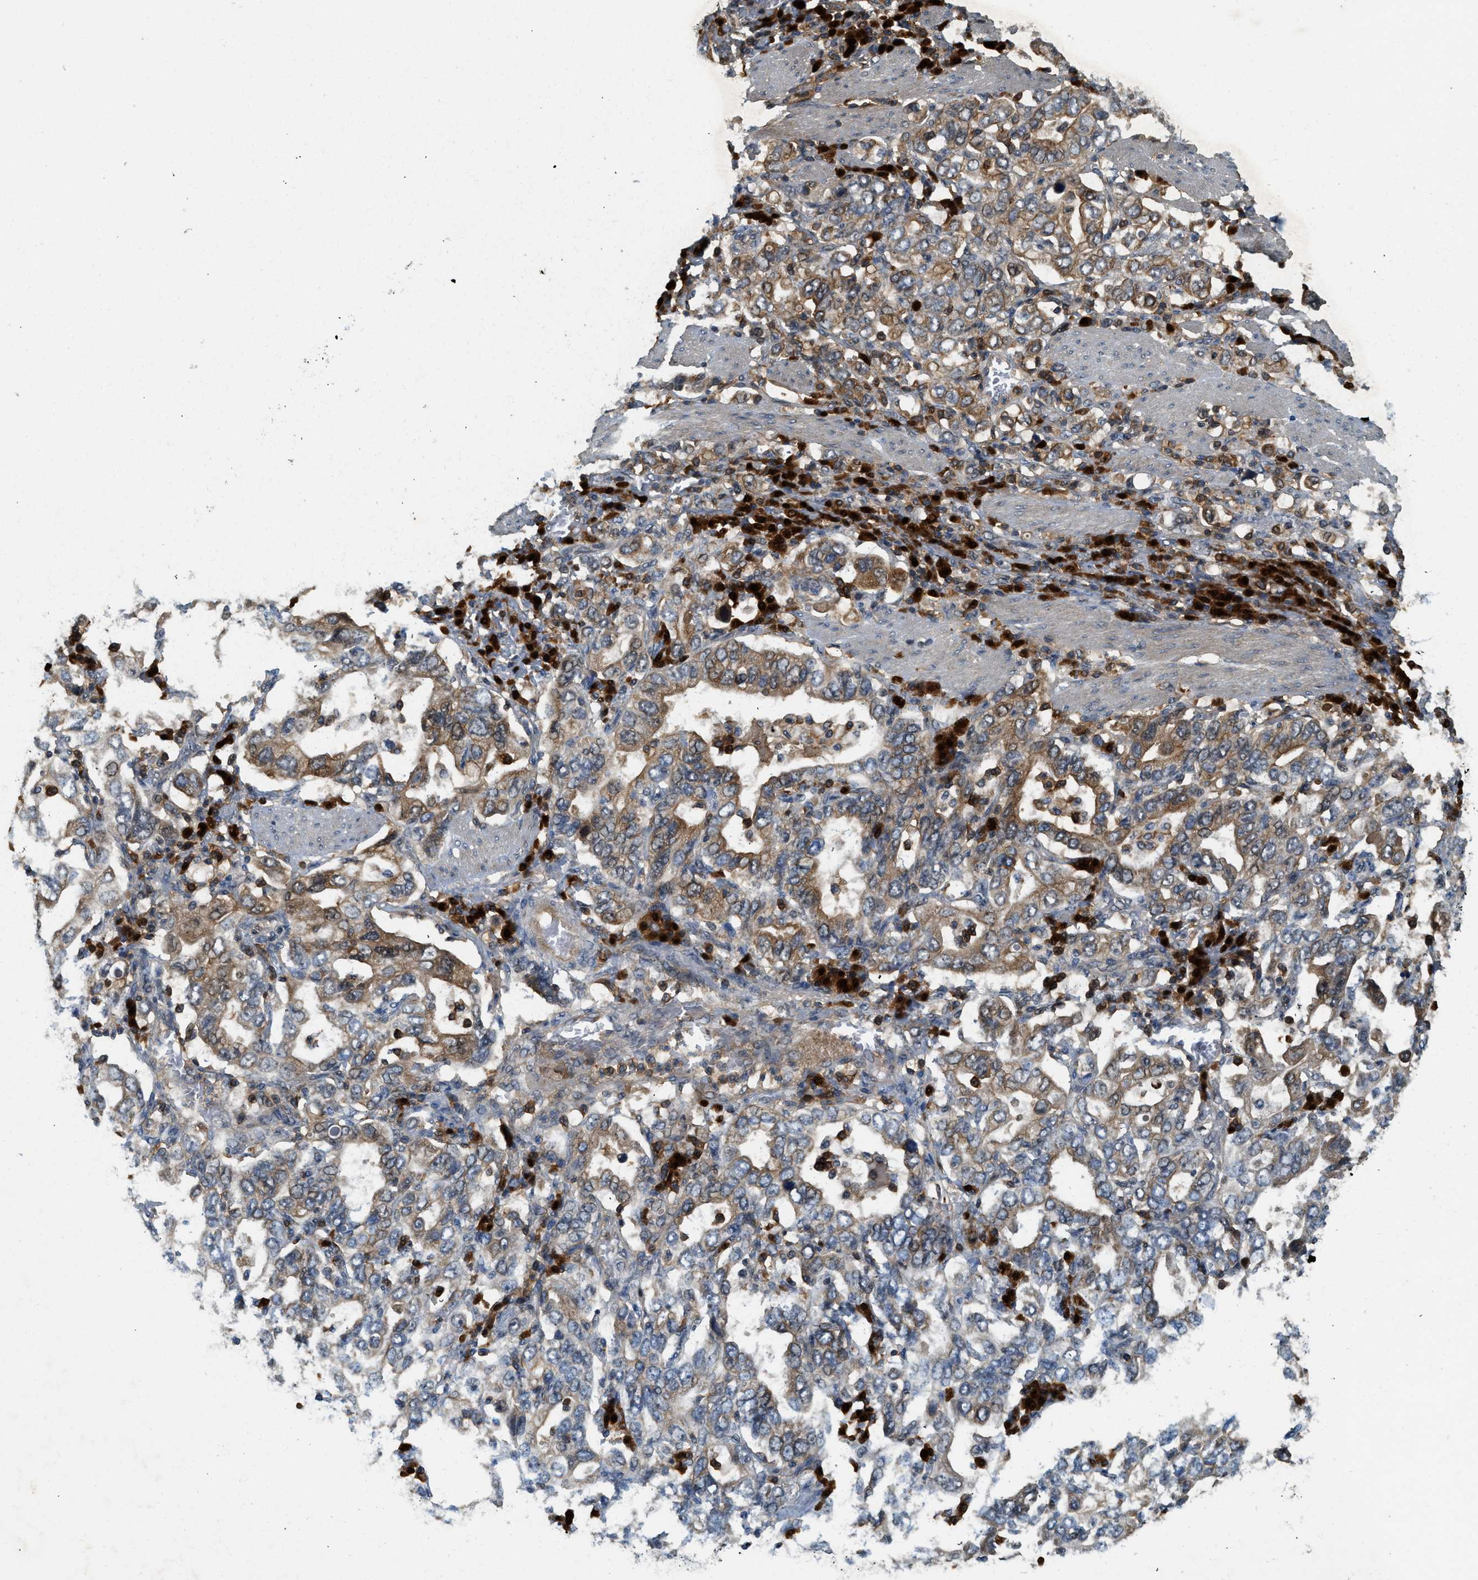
{"staining": {"intensity": "moderate", "quantity": ">75%", "location": "cytoplasmic/membranous"}, "tissue": "stomach cancer", "cell_type": "Tumor cells", "image_type": "cancer", "snomed": [{"axis": "morphology", "description": "Adenocarcinoma, NOS"}, {"axis": "topography", "description": "Stomach, upper"}], "caption": "An immunohistochemistry (IHC) micrograph of tumor tissue is shown. Protein staining in brown highlights moderate cytoplasmic/membranous positivity in stomach cancer (adenocarcinoma) within tumor cells. The staining was performed using DAB (3,3'-diaminobenzidine), with brown indicating positive protein expression. Nuclei are stained blue with hematoxylin.", "gene": "GMPPB", "patient": {"sex": "male", "age": 62}}